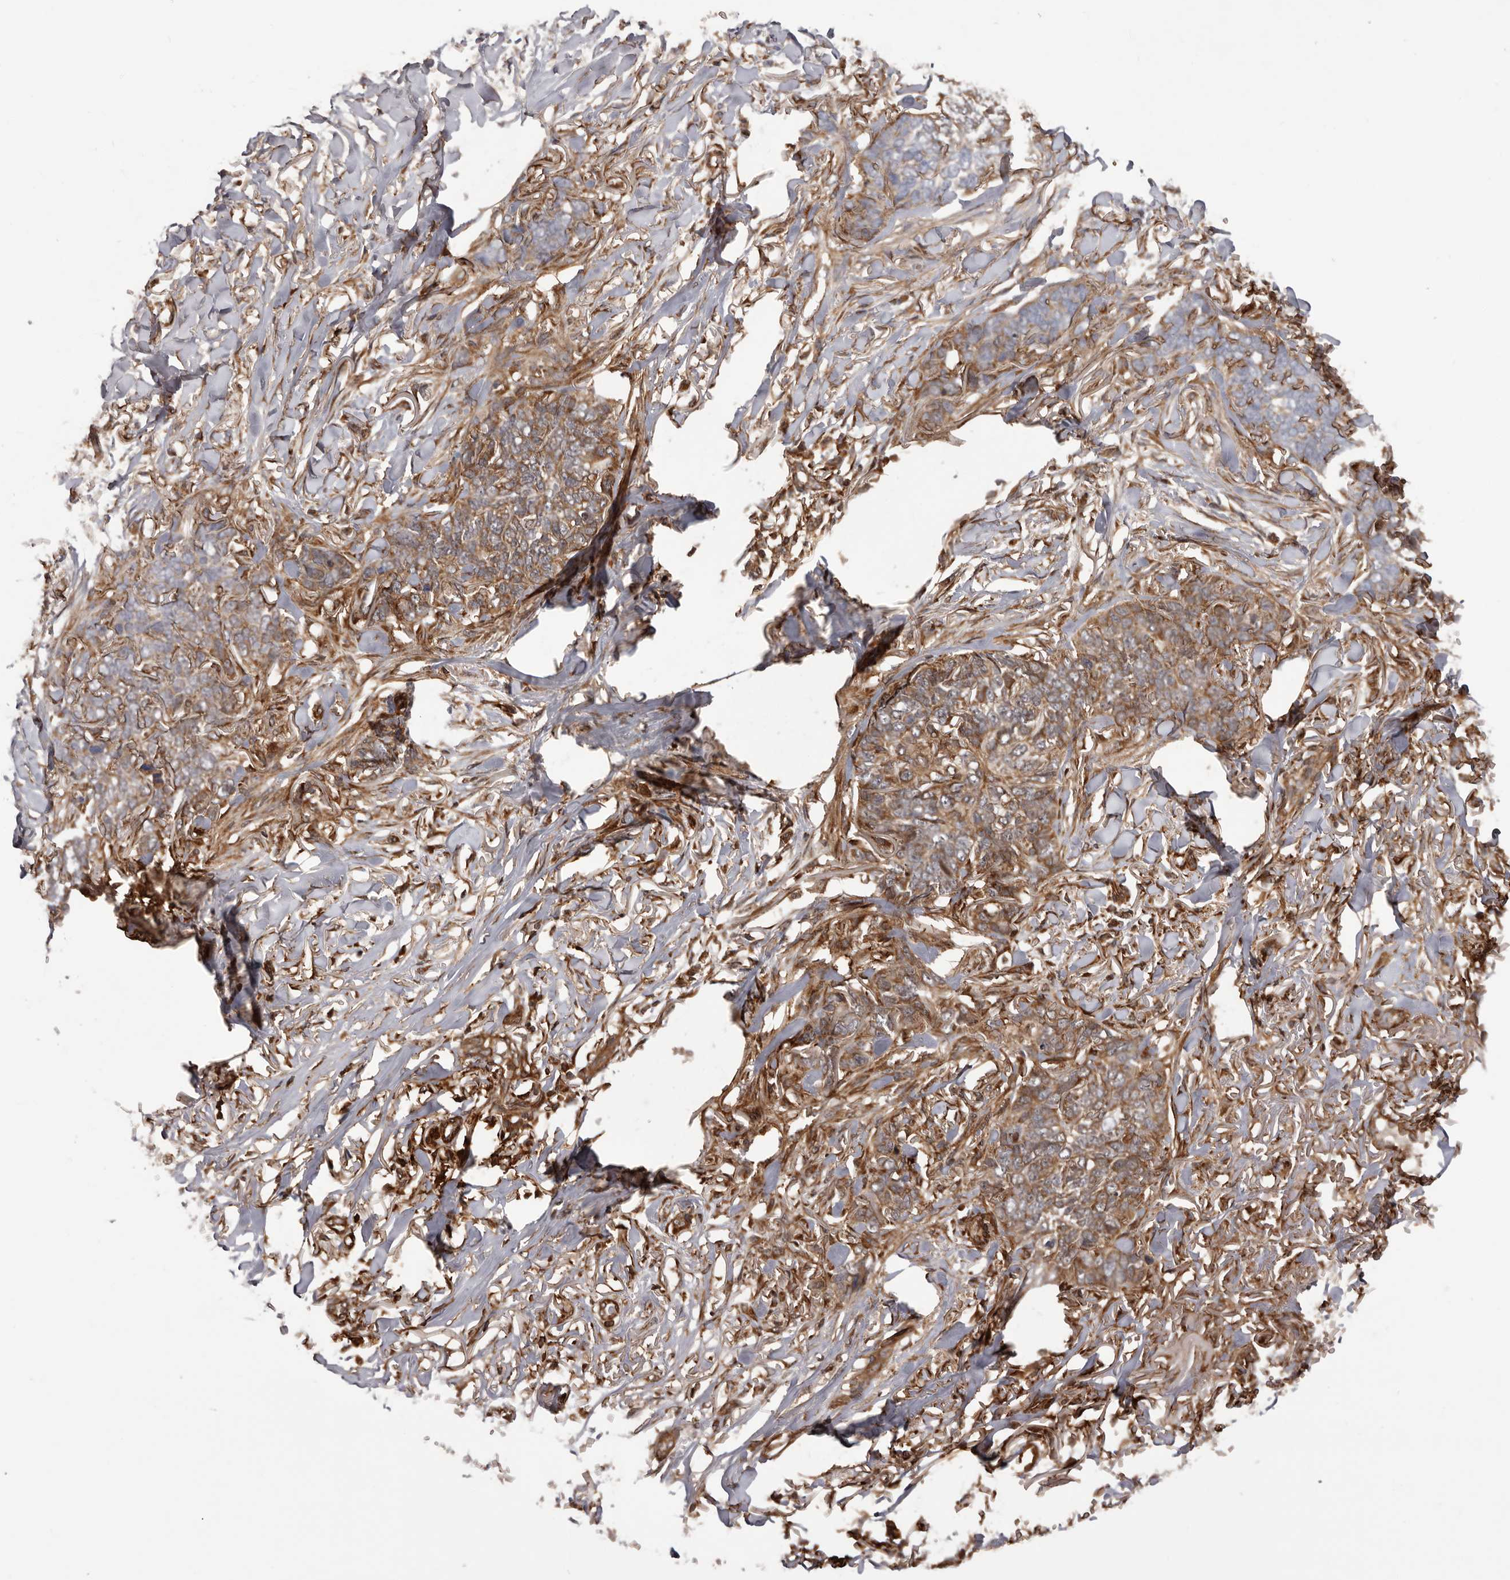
{"staining": {"intensity": "moderate", "quantity": ">75%", "location": "cytoplasmic/membranous"}, "tissue": "skin cancer", "cell_type": "Tumor cells", "image_type": "cancer", "snomed": [{"axis": "morphology", "description": "Normal tissue, NOS"}, {"axis": "morphology", "description": "Basal cell carcinoma"}, {"axis": "topography", "description": "Skin"}], "caption": "Tumor cells exhibit medium levels of moderate cytoplasmic/membranous staining in about >75% of cells in skin basal cell carcinoma. The staining was performed using DAB (3,3'-diaminobenzidine) to visualize the protein expression in brown, while the nuclei were stained in blue with hematoxylin (Magnification: 20x).", "gene": "ADAMTS2", "patient": {"sex": "male", "age": 77}}